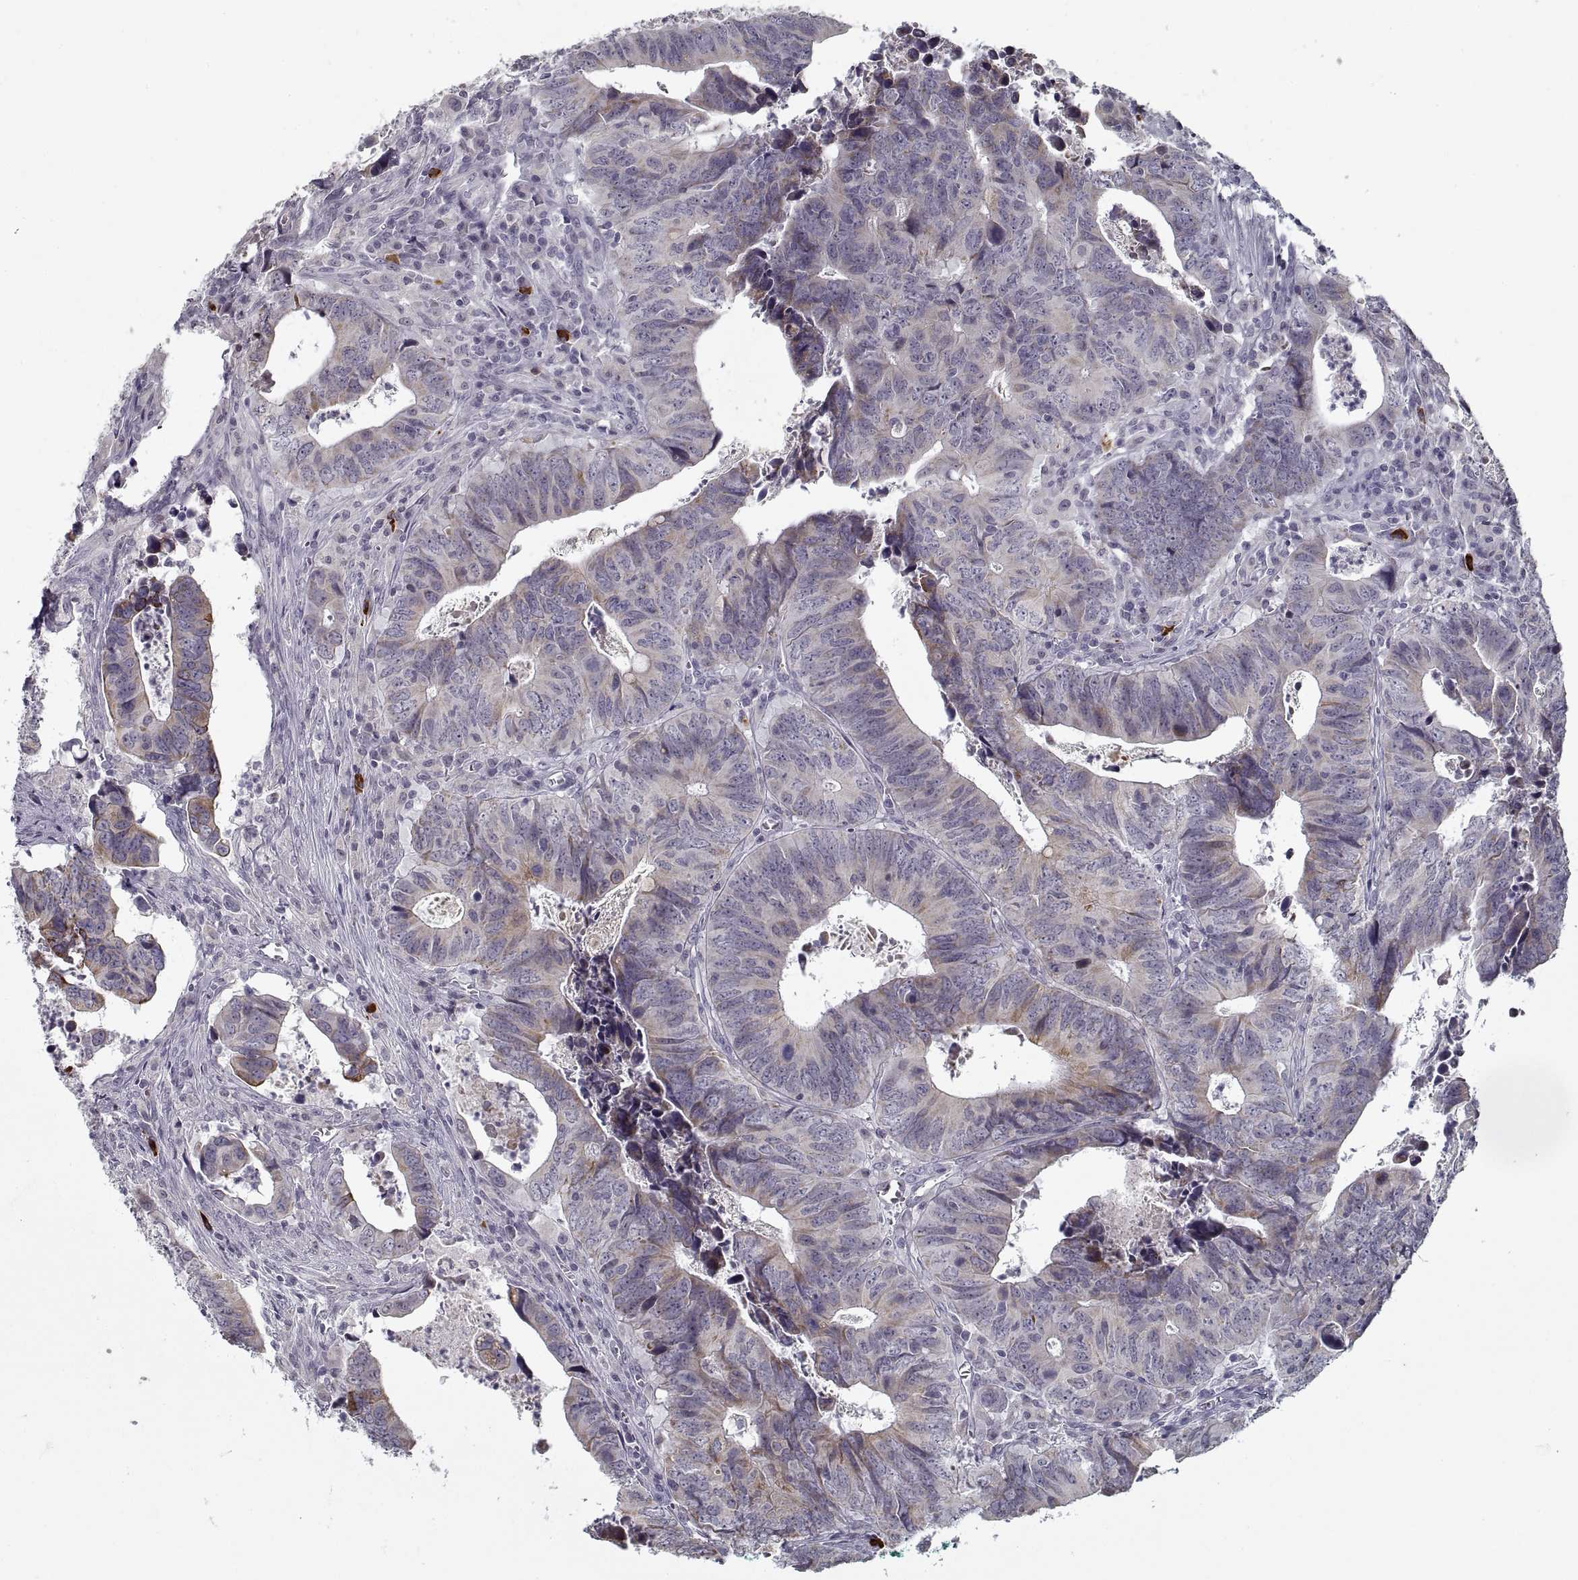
{"staining": {"intensity": "weak", "quantity": "<25%", "location": "cytoplasmic/membranous"}, "tissue": "colorectal cancer", "cell_type": "Tumor cells", "image_type": "cancer", "snomed": [{"axis": "morphology", "description": "Adenocarcinoma, NOS"}, {"axis": "topography", "description": "Colon"}], "caption": "A histopathology image of colorectal cancer stained for a protein displays no brown staining in tumor cells. The staining is performed using DAB (3,3'-diaminobenzidine) brown chromogen with nuclei counter-stained in using hematoxylin.", "gene": "GAD2", "patient": {"sex": "female", "age": 82}}